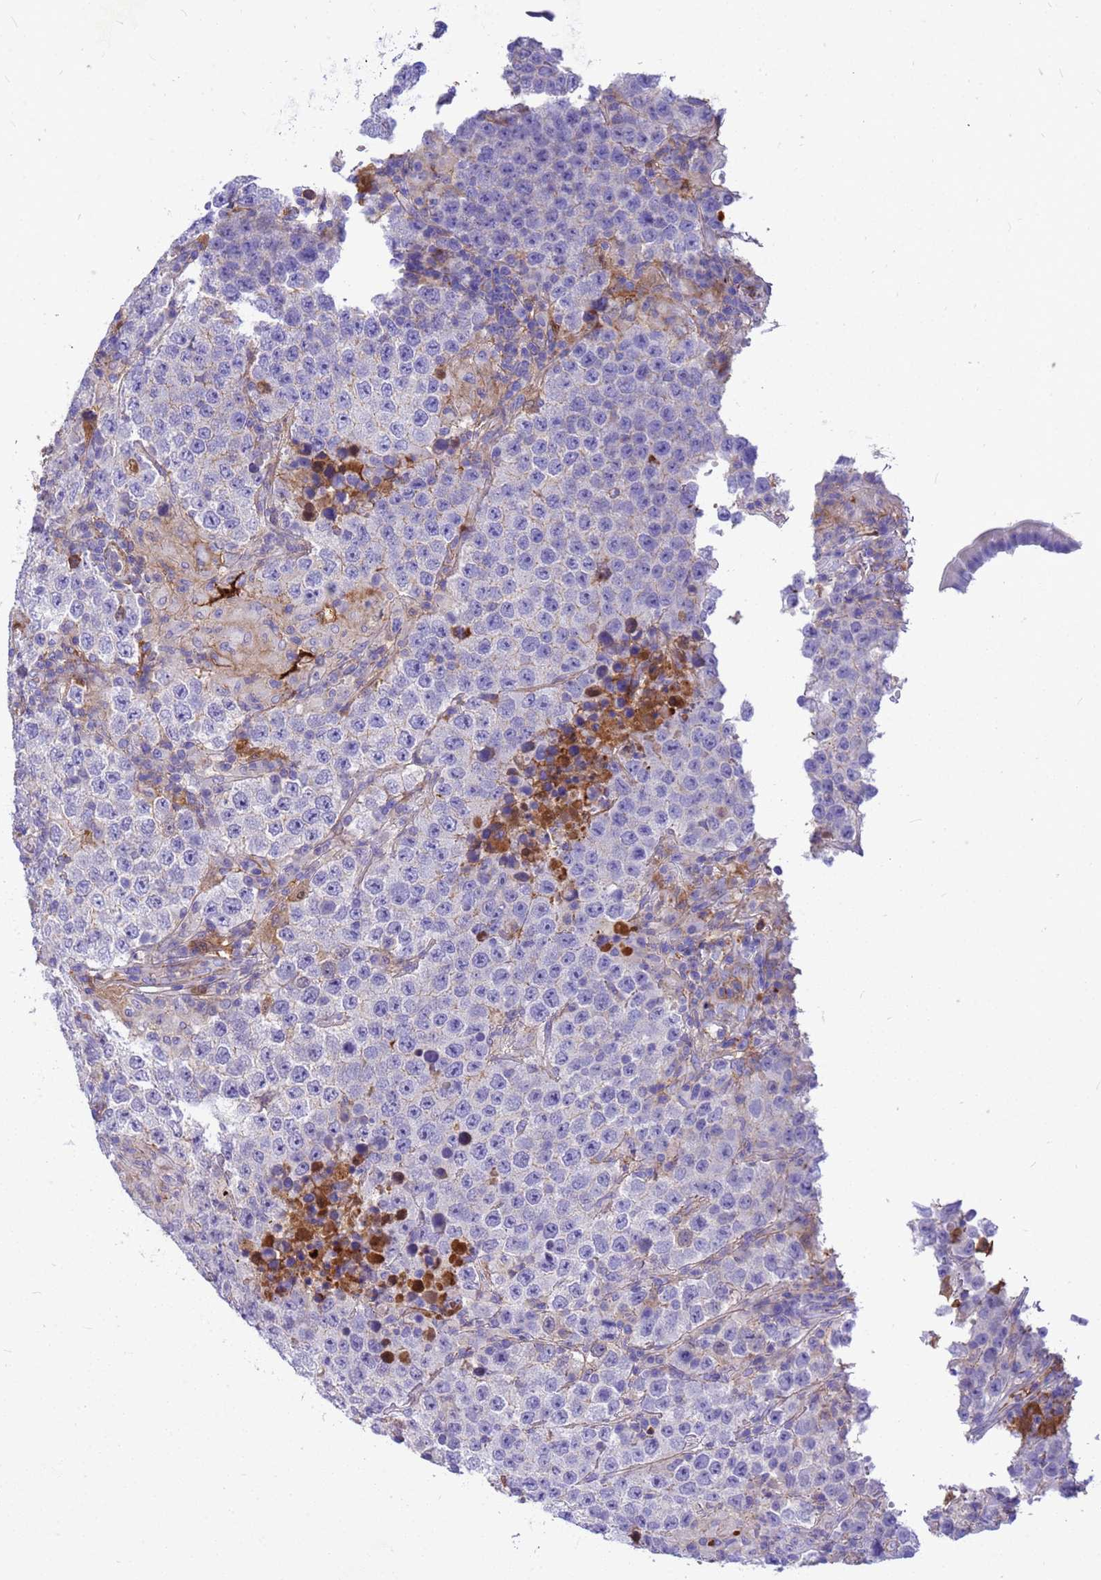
{"staining": {"intensity": "weak", "quantity": "<25%", "location": "nuclear"}, "tissue": "testis cancer", "cell_type": "Tumor cells", "image_type": "cancer", "snomed": [{"axis": "morphology", "description": "Normal tissue, NOS"}, {"axis": "morphology", "description": "Urothelial carcinoma, High grade"}, {"axis": "morphology", "description": "Seminoma, NOS"}, {"axis": "morphology", "description": "Carcinoma, Embryonal, NOS"}, {"axis": "topography", "description": "Urinary bladder"}, {"axis": "topography", "description": "Testis"}], "caption": "An IHC micrograph of testis cancer (seminoma) is shown. There is no staining in tumor cells of testis cancer (seminoma).", "gene": "ORM1", "patient": {"sex": "male", "age": 41}}